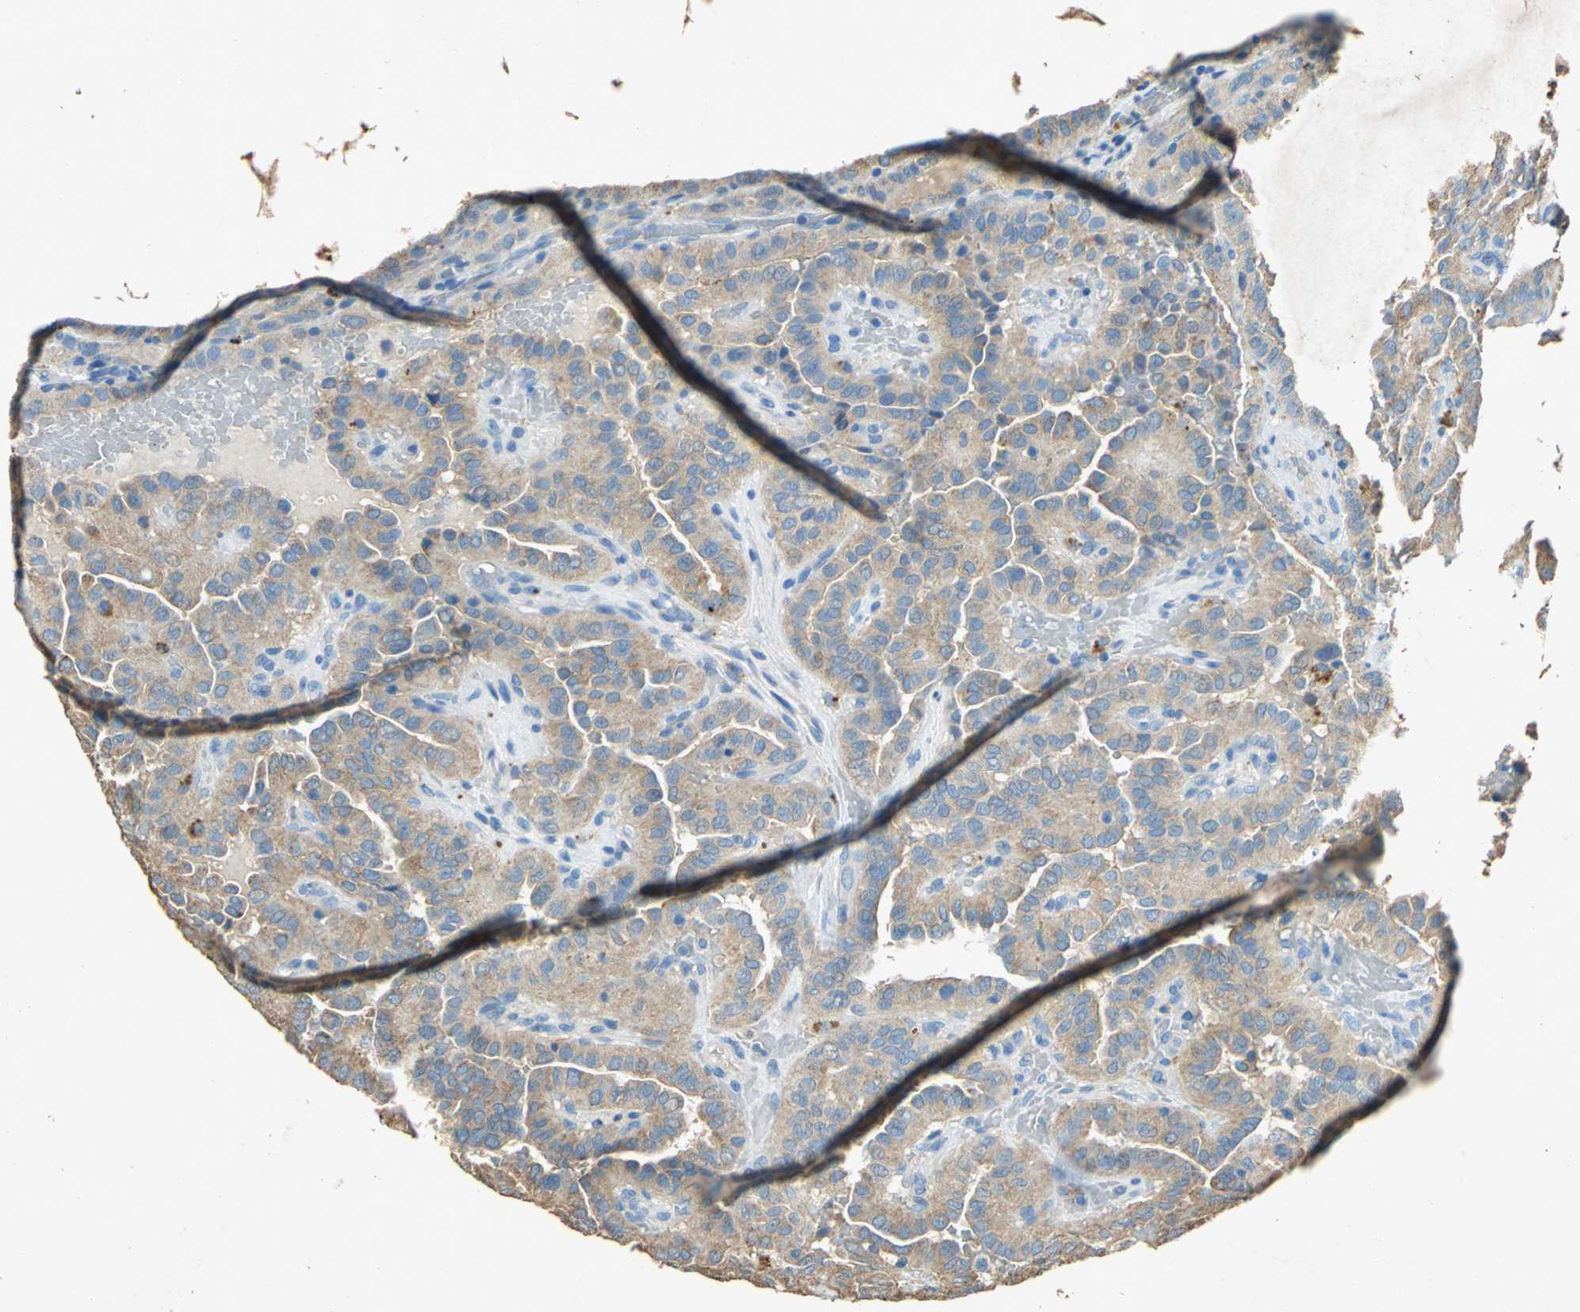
{"staining": {"intensity": "moderate", "quantity": ">75%", "location": "cytoplasmic/membranous"}, "tissue": "thyroid cancer", "cell_type": "Tumor cells", "image_type": "cancer", "snomed": [{"axis": "morphology", "description": "Papillary adenocarcinoma, NOS"}, {"axis": "topography", "description": "Thyroid gland"}], "caption": "The micrograph demonstrates a brown stain indicating the presence of a protein in the cytoplasmic/membranous of tumor cells in thyroid cancer. Nuclei are stained in blue.", "gene": "ADAMTS5", "patient": {"sex": "male", "age": 77}}